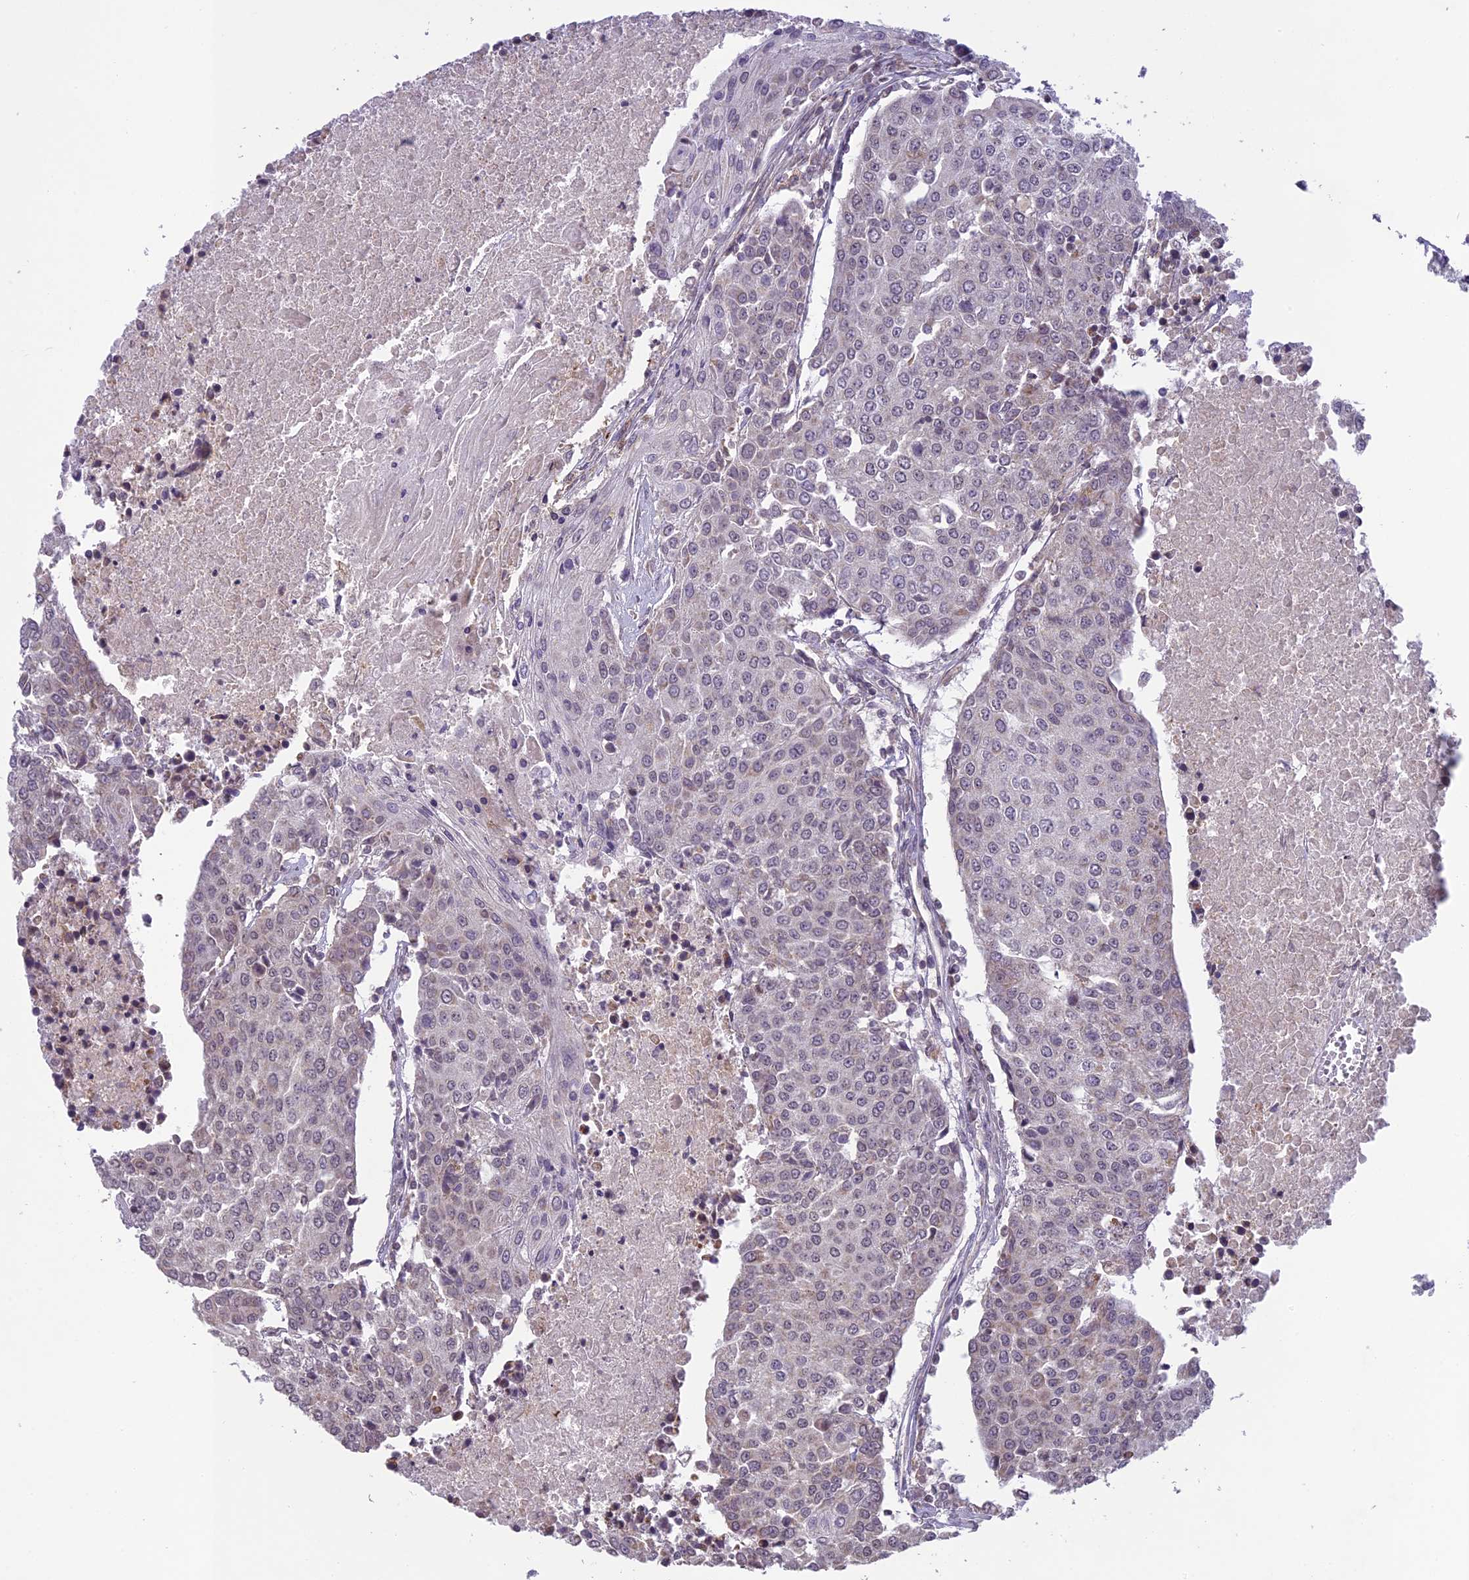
{"staining": {"intensity": "negative", "quantity": "none", "location": "none"}, "tissue": "urothelial cancer", "cell_type": "Tumor cells", "image_type": "cancer", "snomed": [{"axis": "morphology", "description": "Urothelial carcinoma, High grade"}, {"axis": "topography", "description": "Urinary bladder"}], "caption": "An image of high-grade urothelial carcinoma stained for a protein shows no brown staining in tumor cells. (DAB immunohistochemistry (IHC) with hematoxylin counter stain).", "gene": "ERG28", "patient": {"sex": "female", "age": 85}}